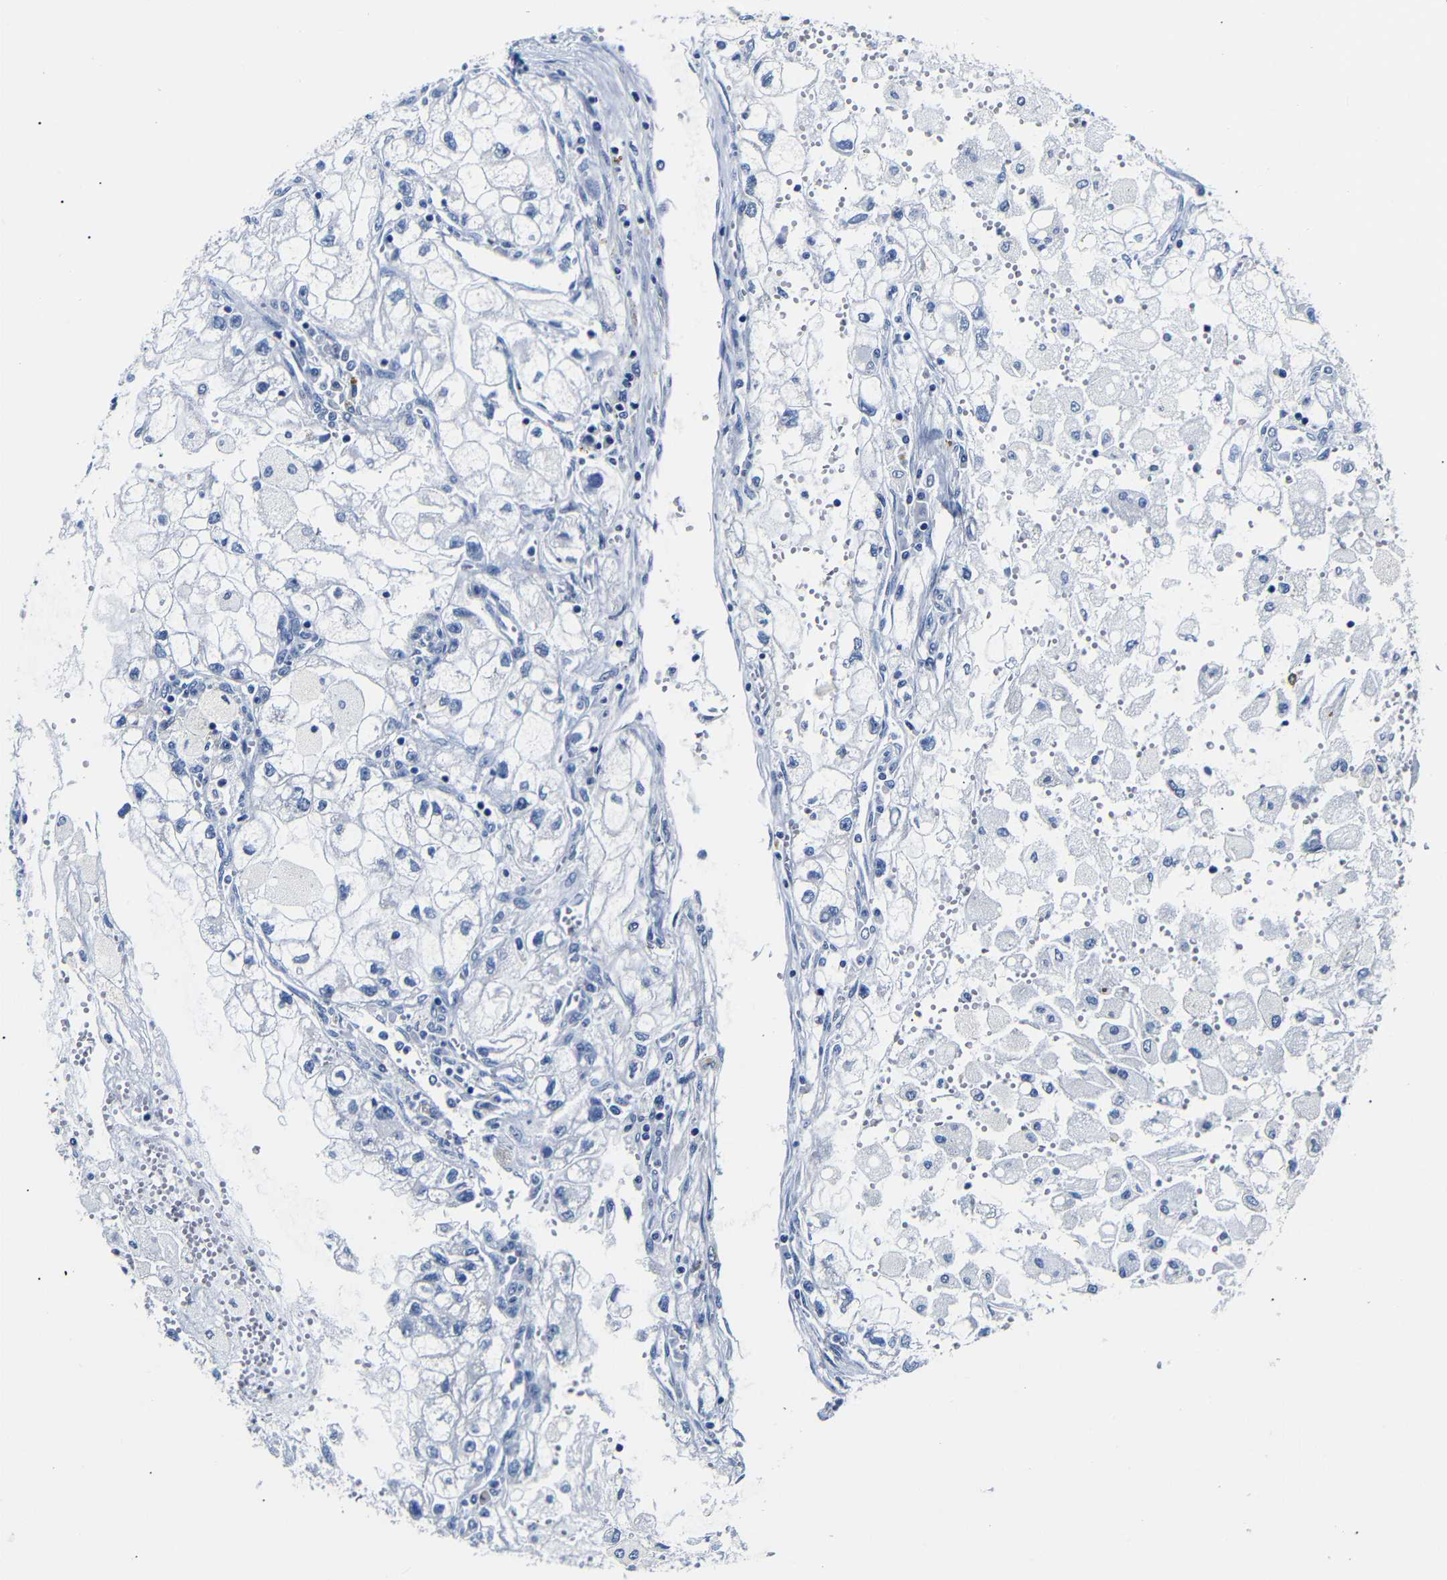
{"staining": {"intensity": "negative", "quantity": "none", "location": "none"}, "tissue": "renal cancer", "cell_type": "Tumor cells", "image_type": "cancer", "snomed": [{"axis": "morphology", "description": "Adenocarcinoma, NOS"}, {"axis": "topography", "description": "Kidney"}], "caption": "Immunohistochemistry image of renal cancer (adenocarcinoma) stained for a protein (brown), which displays no staining in tumor cells. (DAB (3,3'-diaminobenzidine) immunohistochemistry, high magnification).", "gene": "GAP43", "patient": {"sex": "female", "age": 70}}